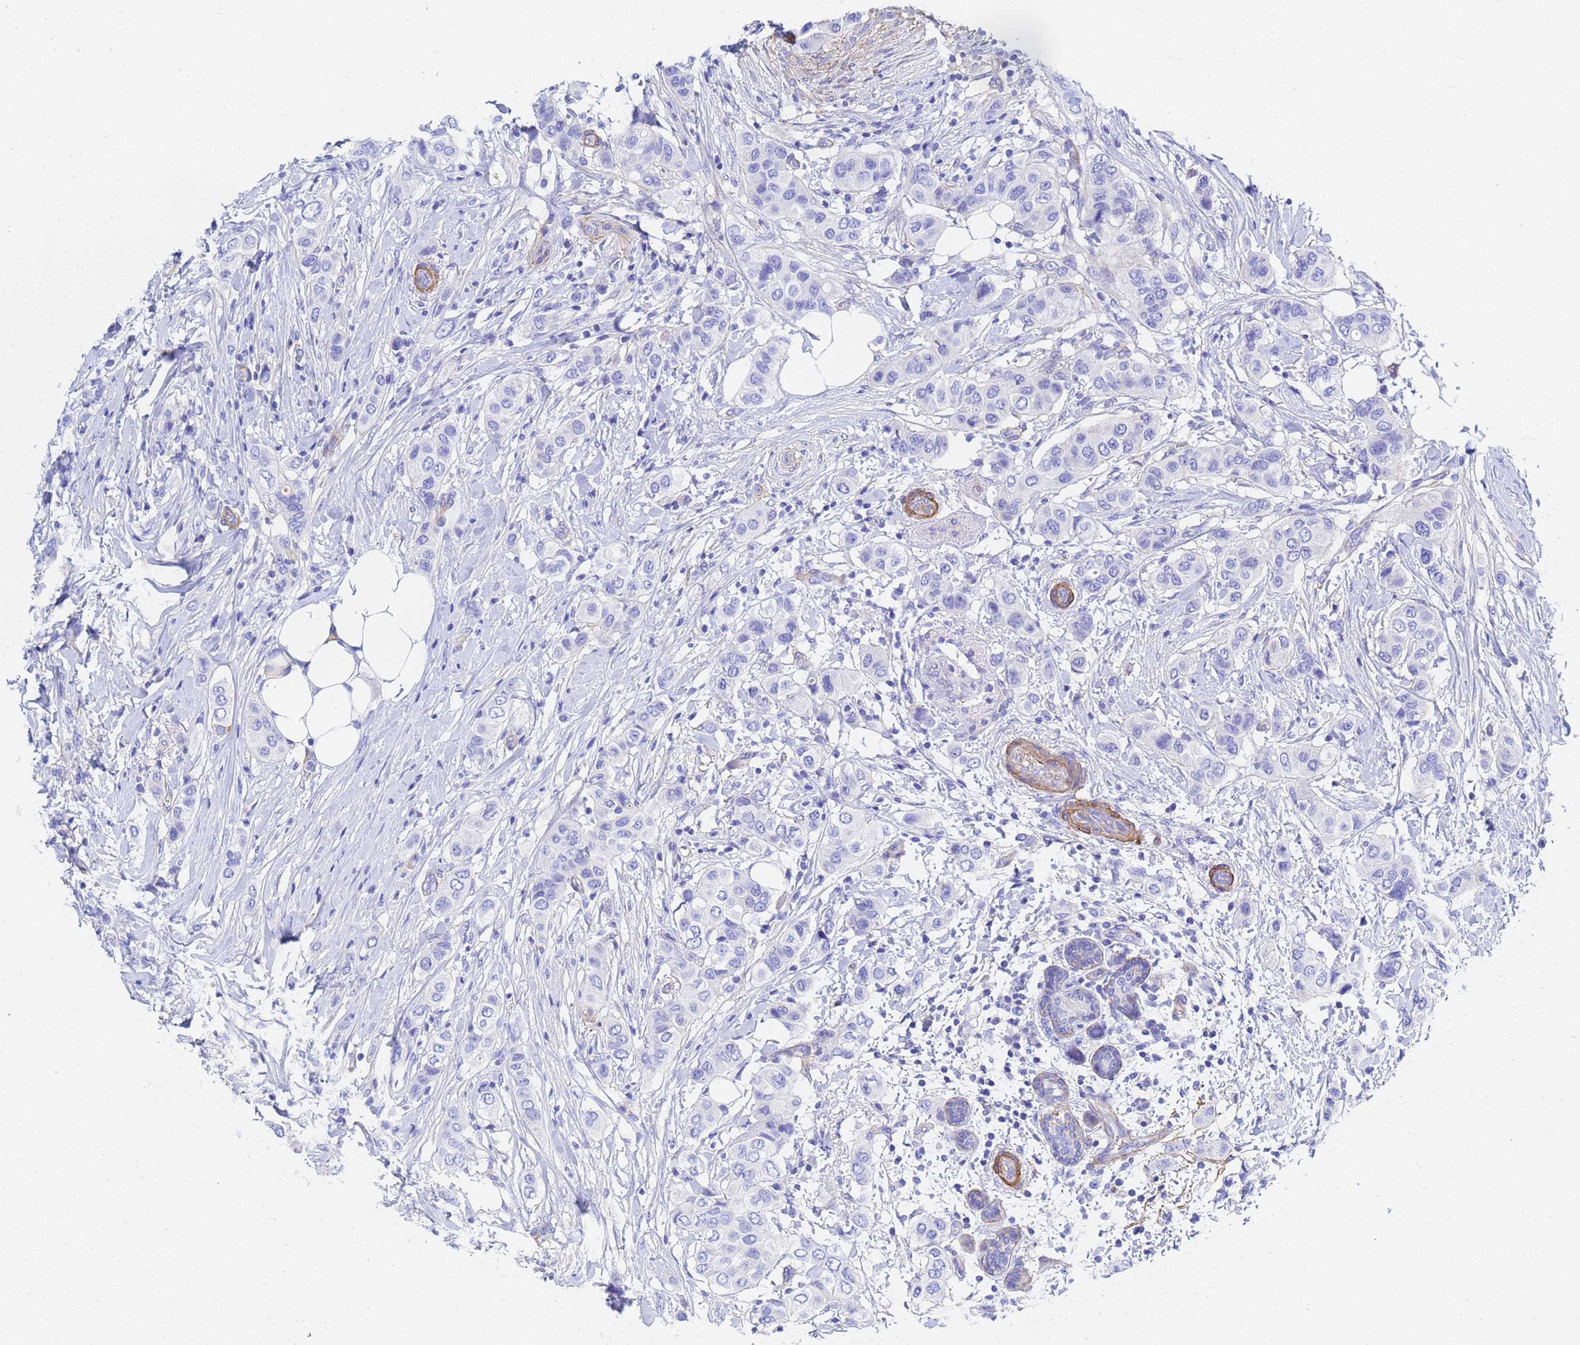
{"staining": {"intensity": "negative", "quantity": "none", "location": "none"}, "tissue": "breast cancer", "cell_type": "Tumor cells", "image_type": "cancer", "snomed": [{"axis": "morphology", "description": "Lobular carcinoma"}, {"axis": "topography", "description": "Breast"}], "caption": "High magnification brightfield microscopy of breast cancer stained with DAB (brown) and counterstained with hematoxylin (blue): tumor cells show no significant staining.", "gene": "CST4", "patient": {"sex": "female", "age": 51}}